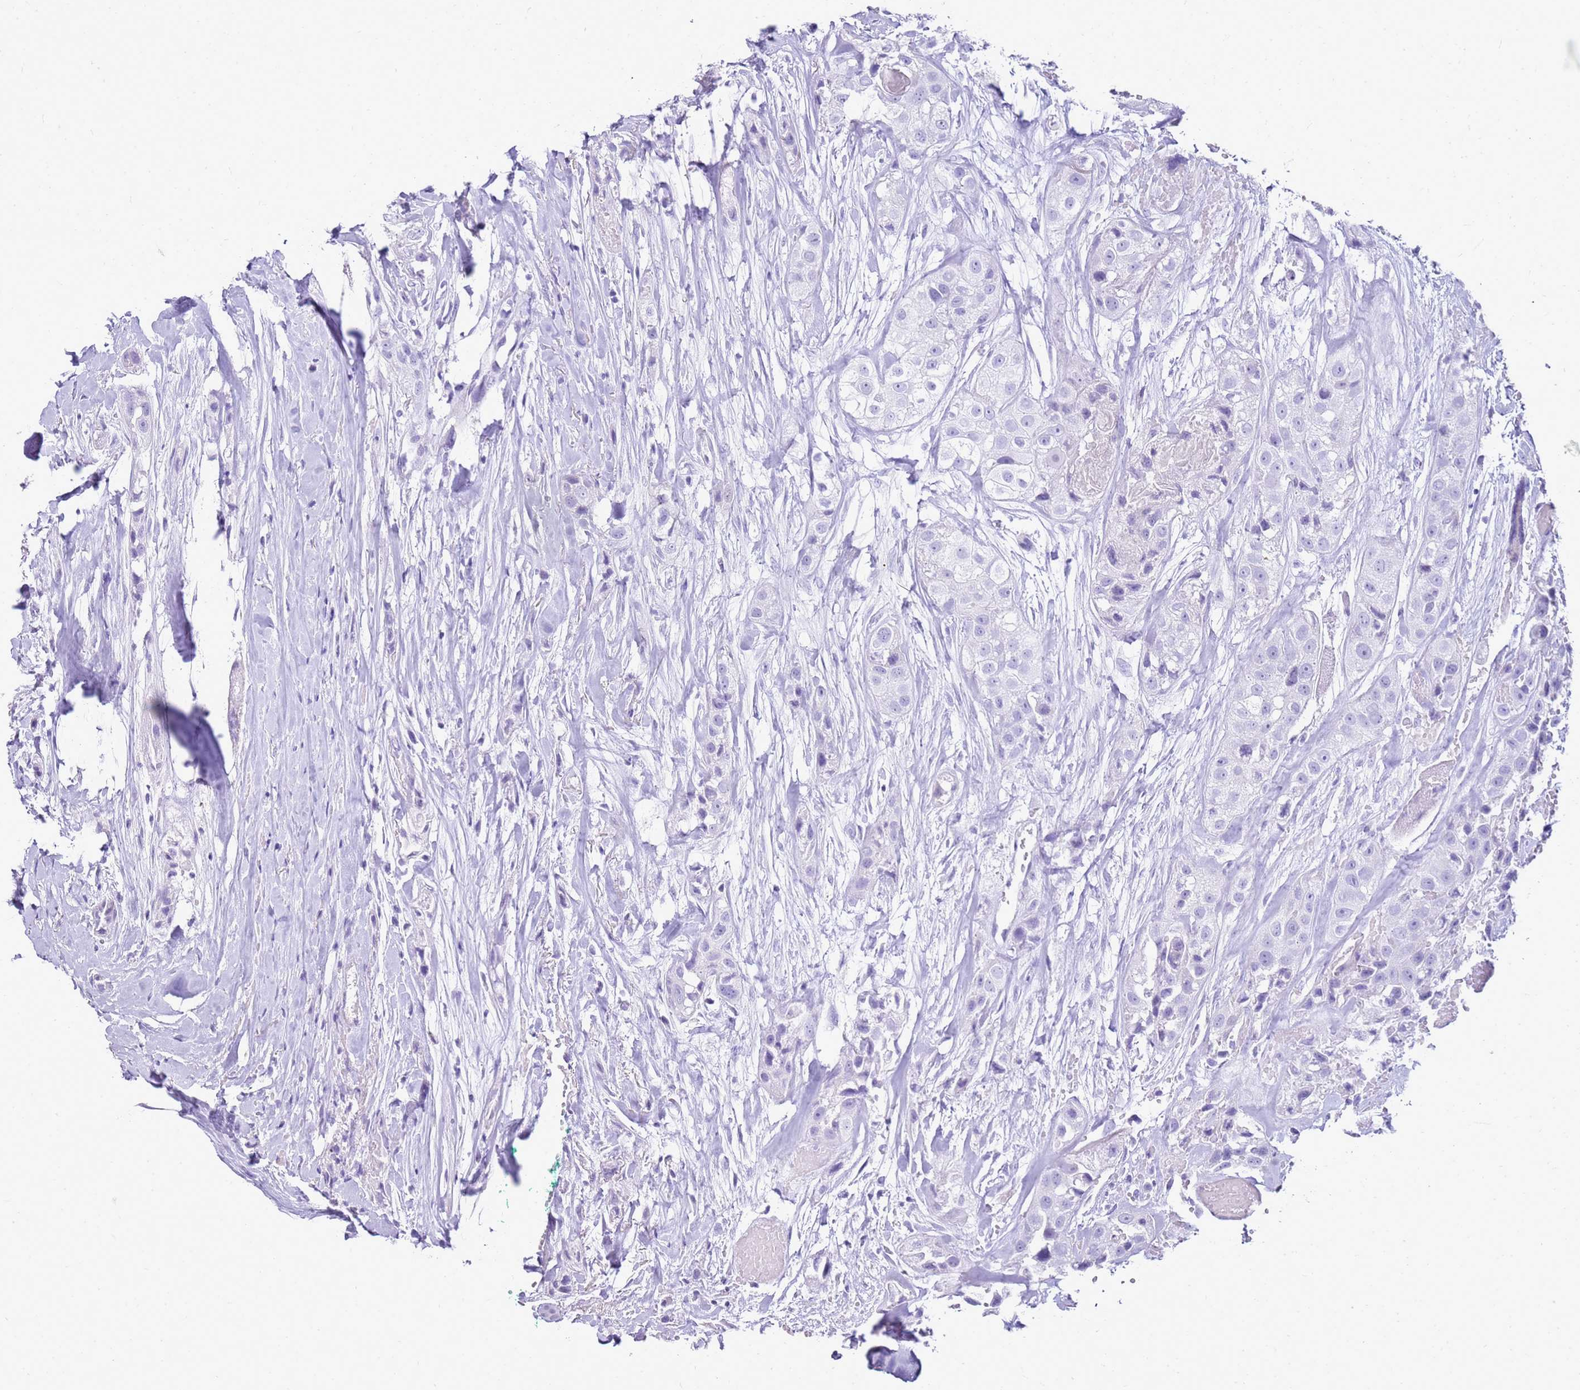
{"staining": {"intensity": "negative", "quantity": "none", "location": "none"}, "tissue": "head and neck cancer", "cell_type": "Tumor cells", "image_type": "cancer", "snomed": [{"axis": "morphology", "description": "Normal tissue, NOS"}, {"axis": "morphology", "description": "Squamous cell carcinoma, NOS"}, {"axis": "topography", "description": "Skeletal muscle"}, {"axis": "topography", "description": "Head-Neck"}], "caption": "Immunohistochemical staining of human squamous cell carcinoma (head and neck) exhibits no significant expression in tumor cells.", "gene": "SULT1E1", "patient": {"sex": "male", "age": 51}}